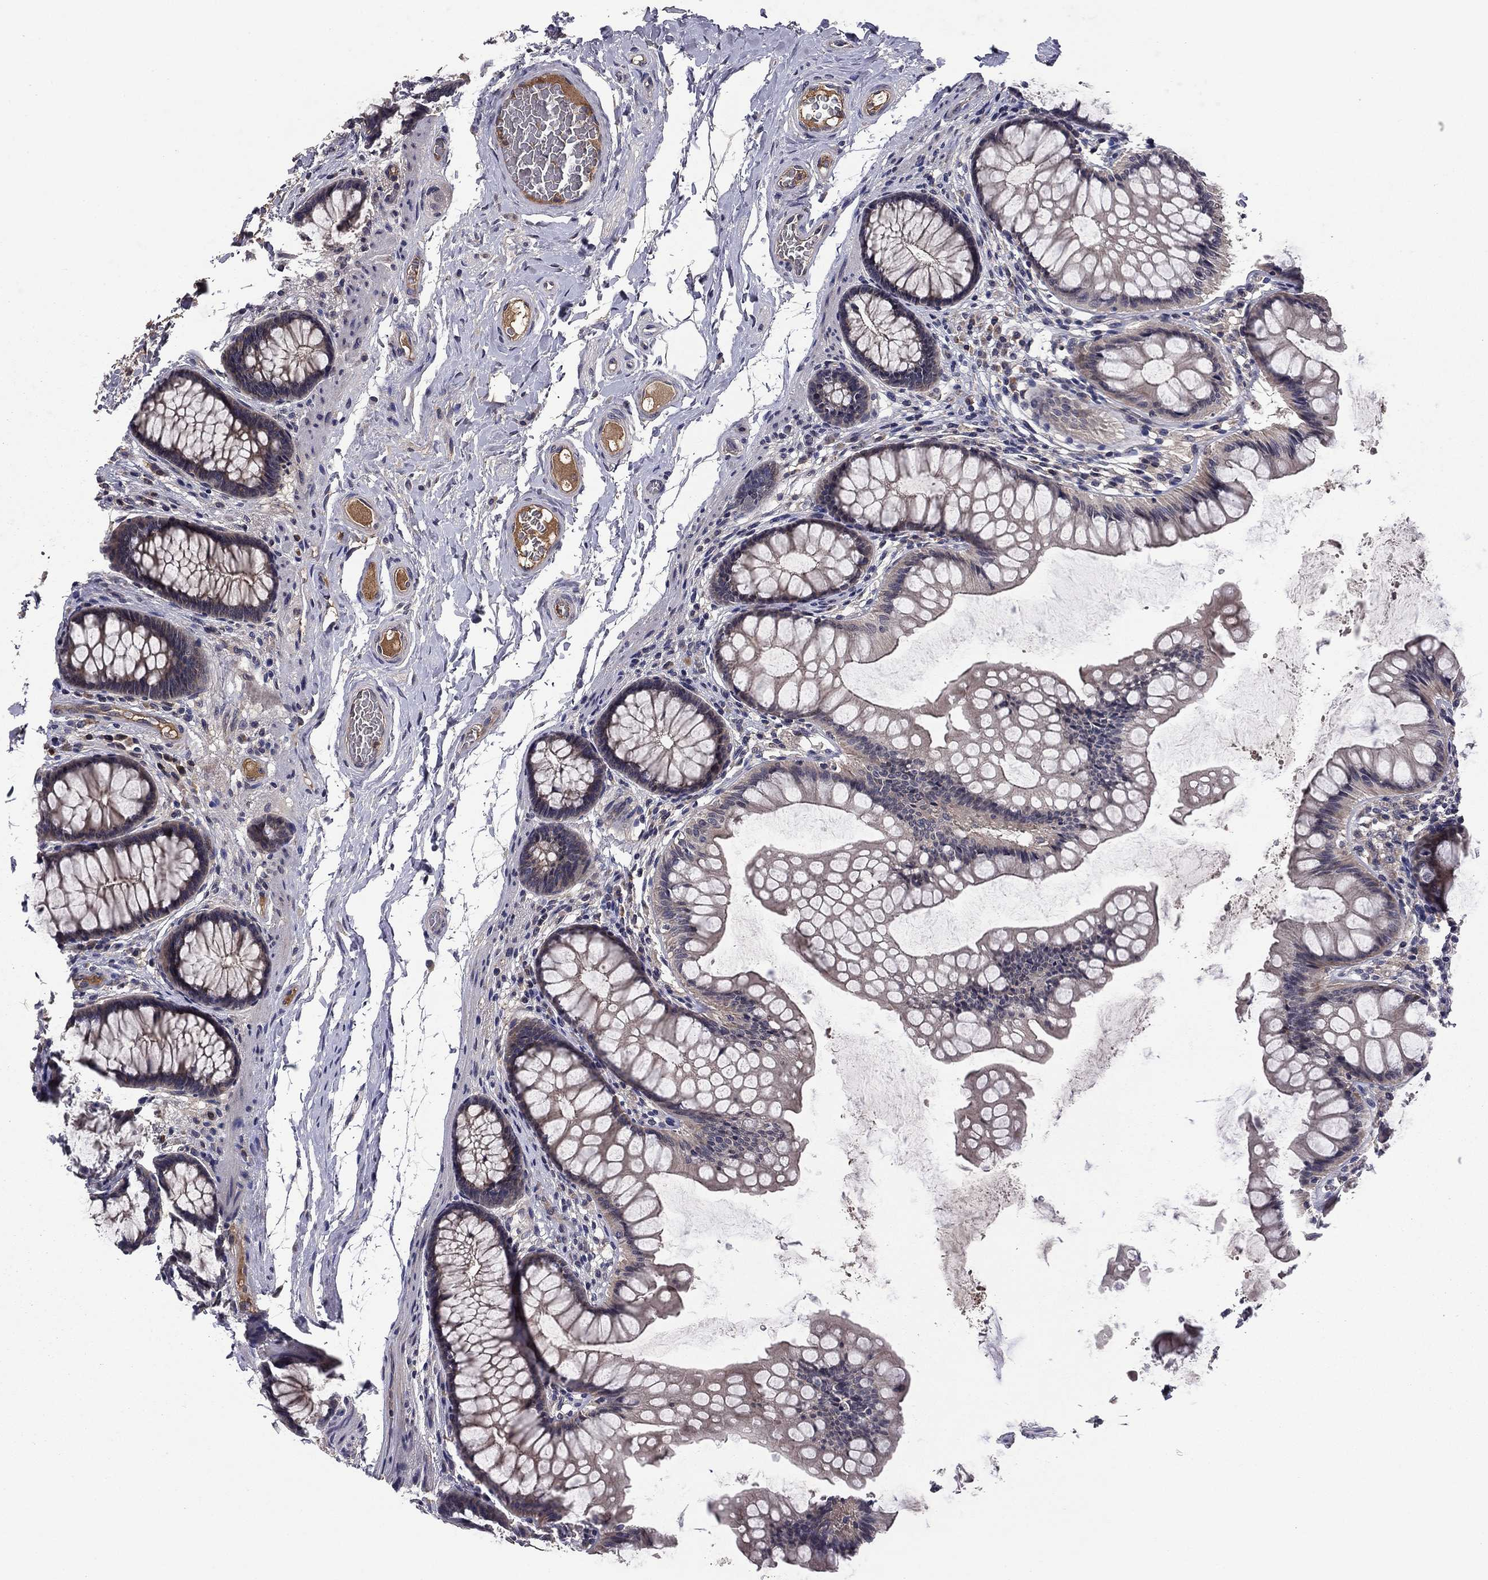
{"staining": {"intensity": "negative", "quantity": "none", "location": "none"}, "tissue": "colon", "cell_type": "Endothelial cells", "image_type": "normal", "snomed": [{"axis": "morphology", "description": "Normal tissue, NOS"}, {"axis": "topography", "description": "Colon"}], "caption": "Micrograph shows no significant protein expression in endothelial cells of normal colon.", "gene": "PROS1", "patient": {"sex": "female", "age": 65}}